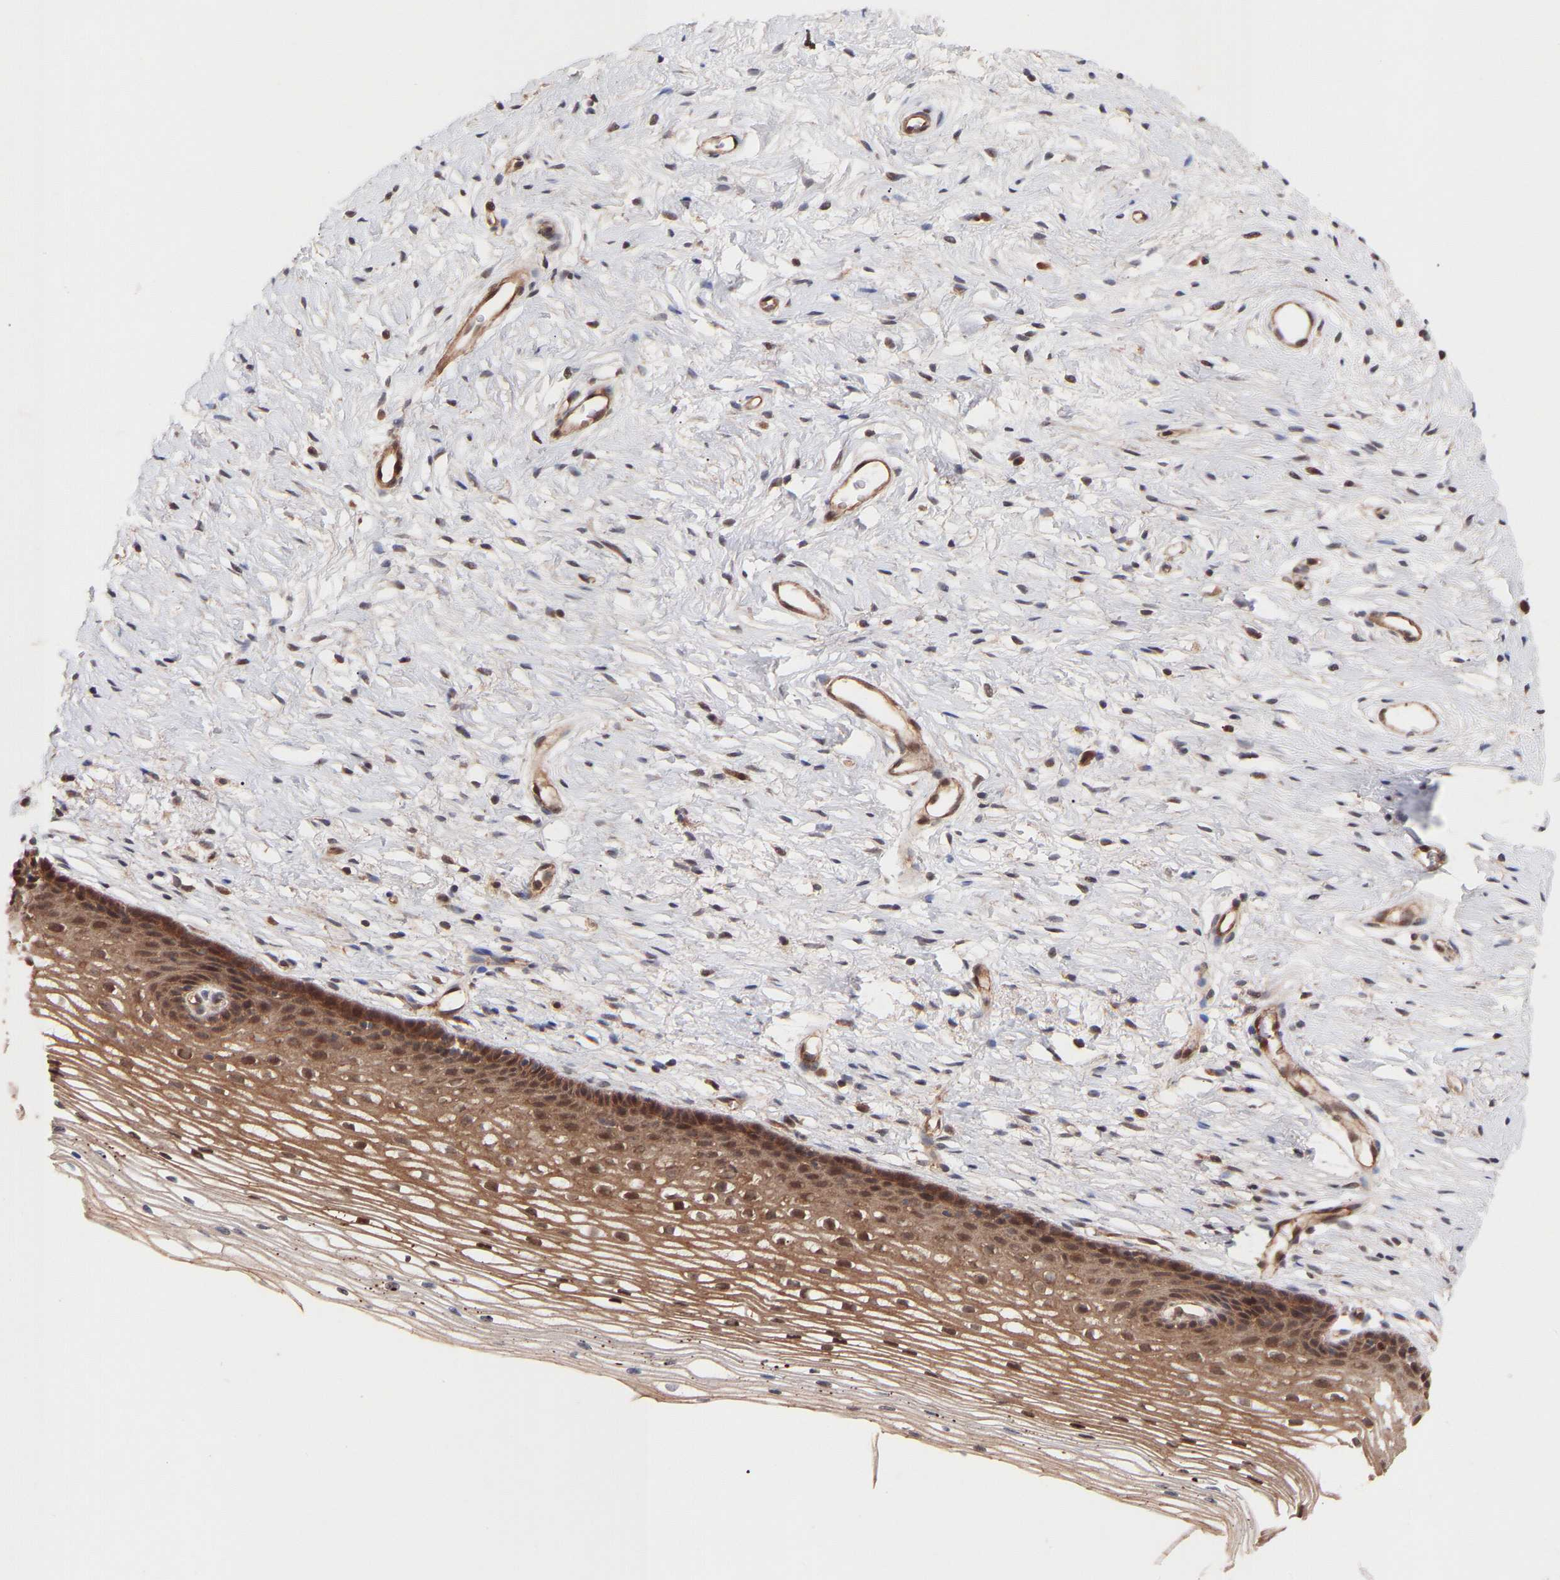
{"staining": {"intensity": "weak", "quantity": "<25%", "location": "cytoplasmic/membranous"}, "tissue": "cervix", "cell_type": "Glandular cells", "image_type": "normal", "snomed": [{"axis": "morphology", "description": "Normal tissue, NOS"}, {"axis": "topography", "description": "Cervix"}], "caption": "Immunohistochemistry (IHC) micrograph of unremarkable cervix: cervix stained with DAB (3,3'-diaminobenzidine) shows no significant protein positivity in glandular cells.", "gene": "PDLIM5", "patient": {"sex": "female", "age": 77}}